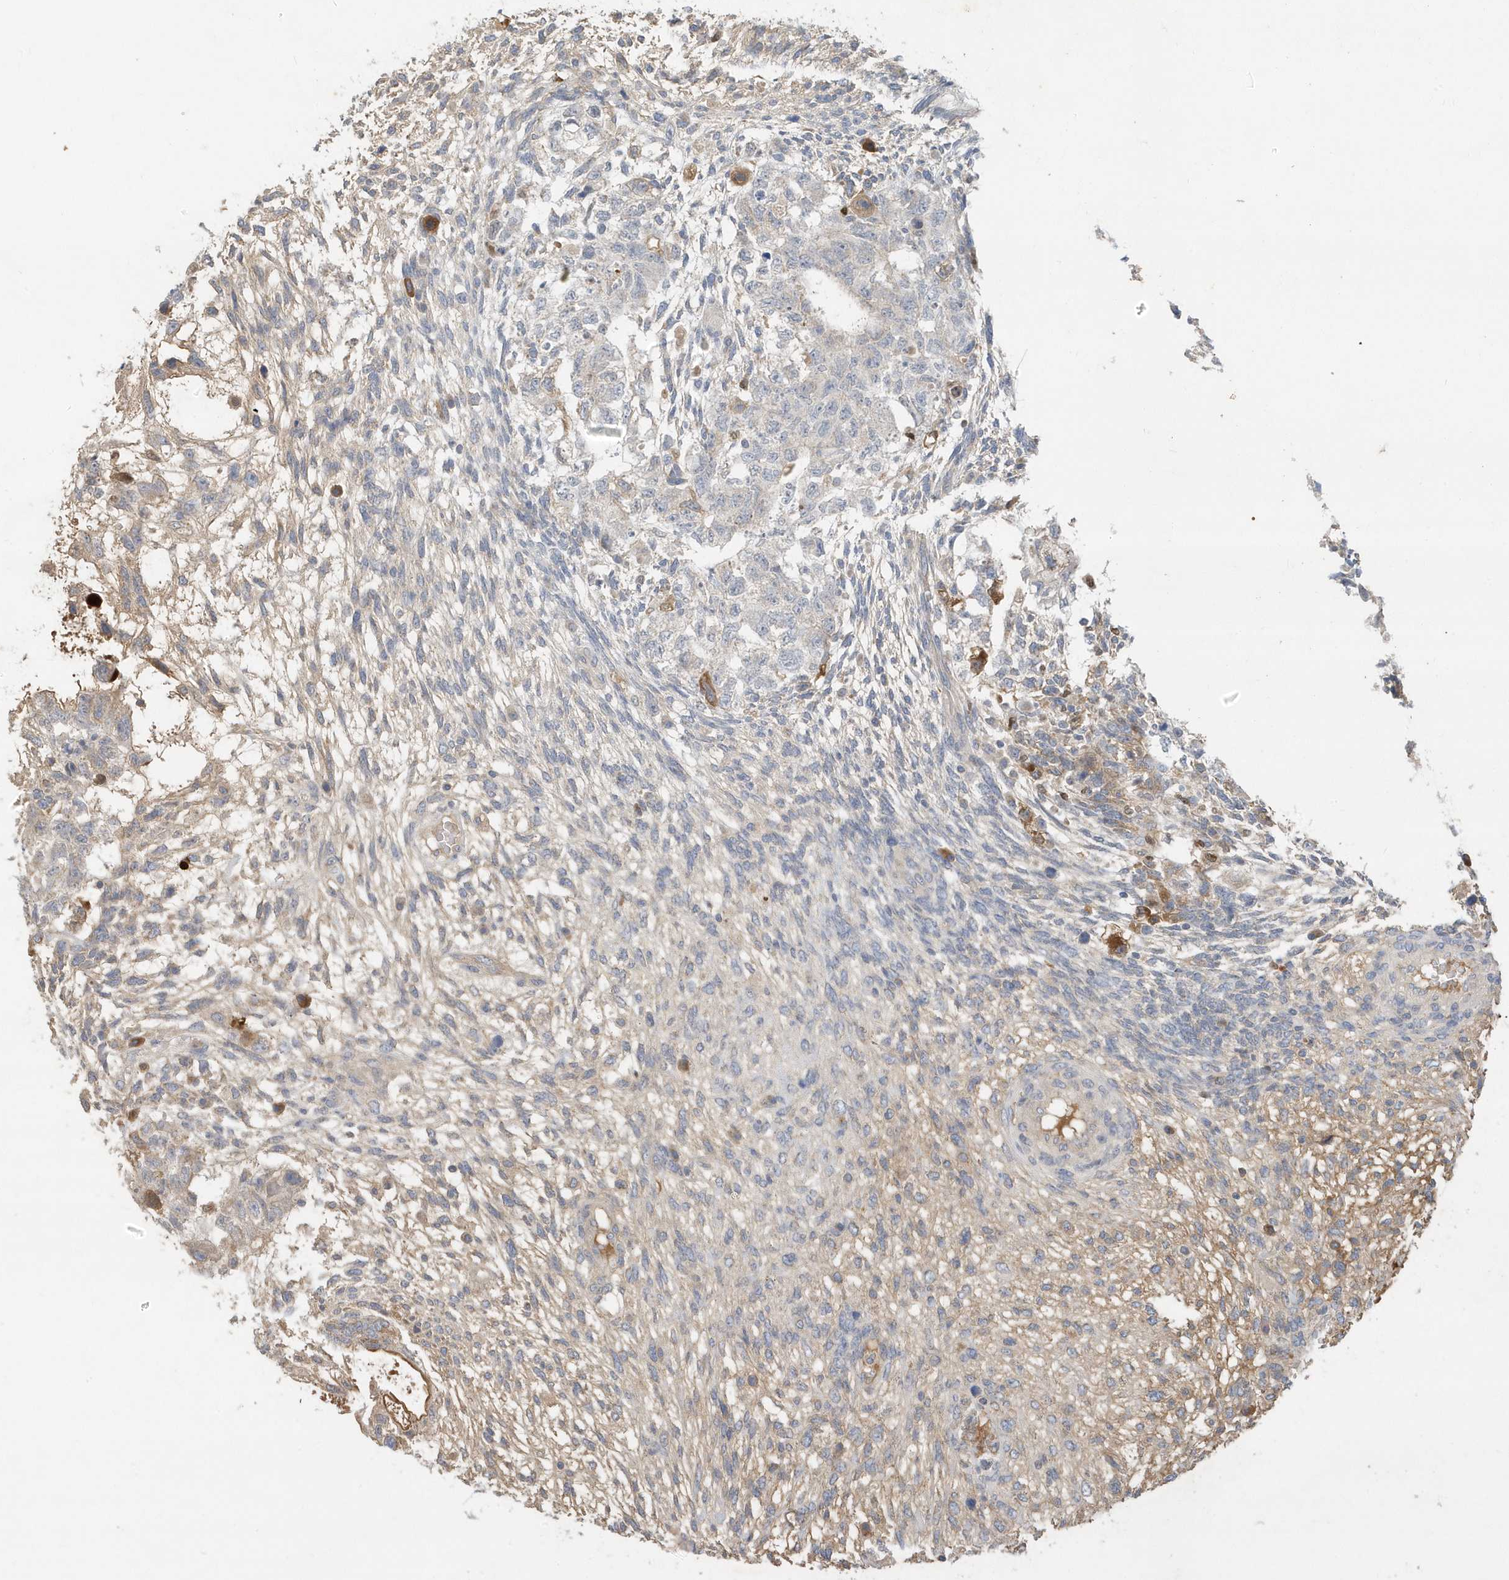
{"staining": {"intensity": "weak", "quantity": "<25%", "location": "cytoplasmic/membranous"}, "tissue": "testis cancer", "cell_type": "Tumor cells", "image_type": "cancer", "snomed": [{"axis": "morphology", "description": "Normal tissue, NOS"}, {"axis": "morphology", "description": "Carcinoma, Embryonal, NOS"}, {"axis": "topography", "description": "Testis"}], "caption": "An IHC photomicrograph of testis embryonal carcinoma is shown. There is no staining in tumor cells of testis embryonal carcinoma. (DAB immunohistochemistry (IHC), high magnification).", "gene": "DPP9", "patient": {"sex": "male", "age": 36}}